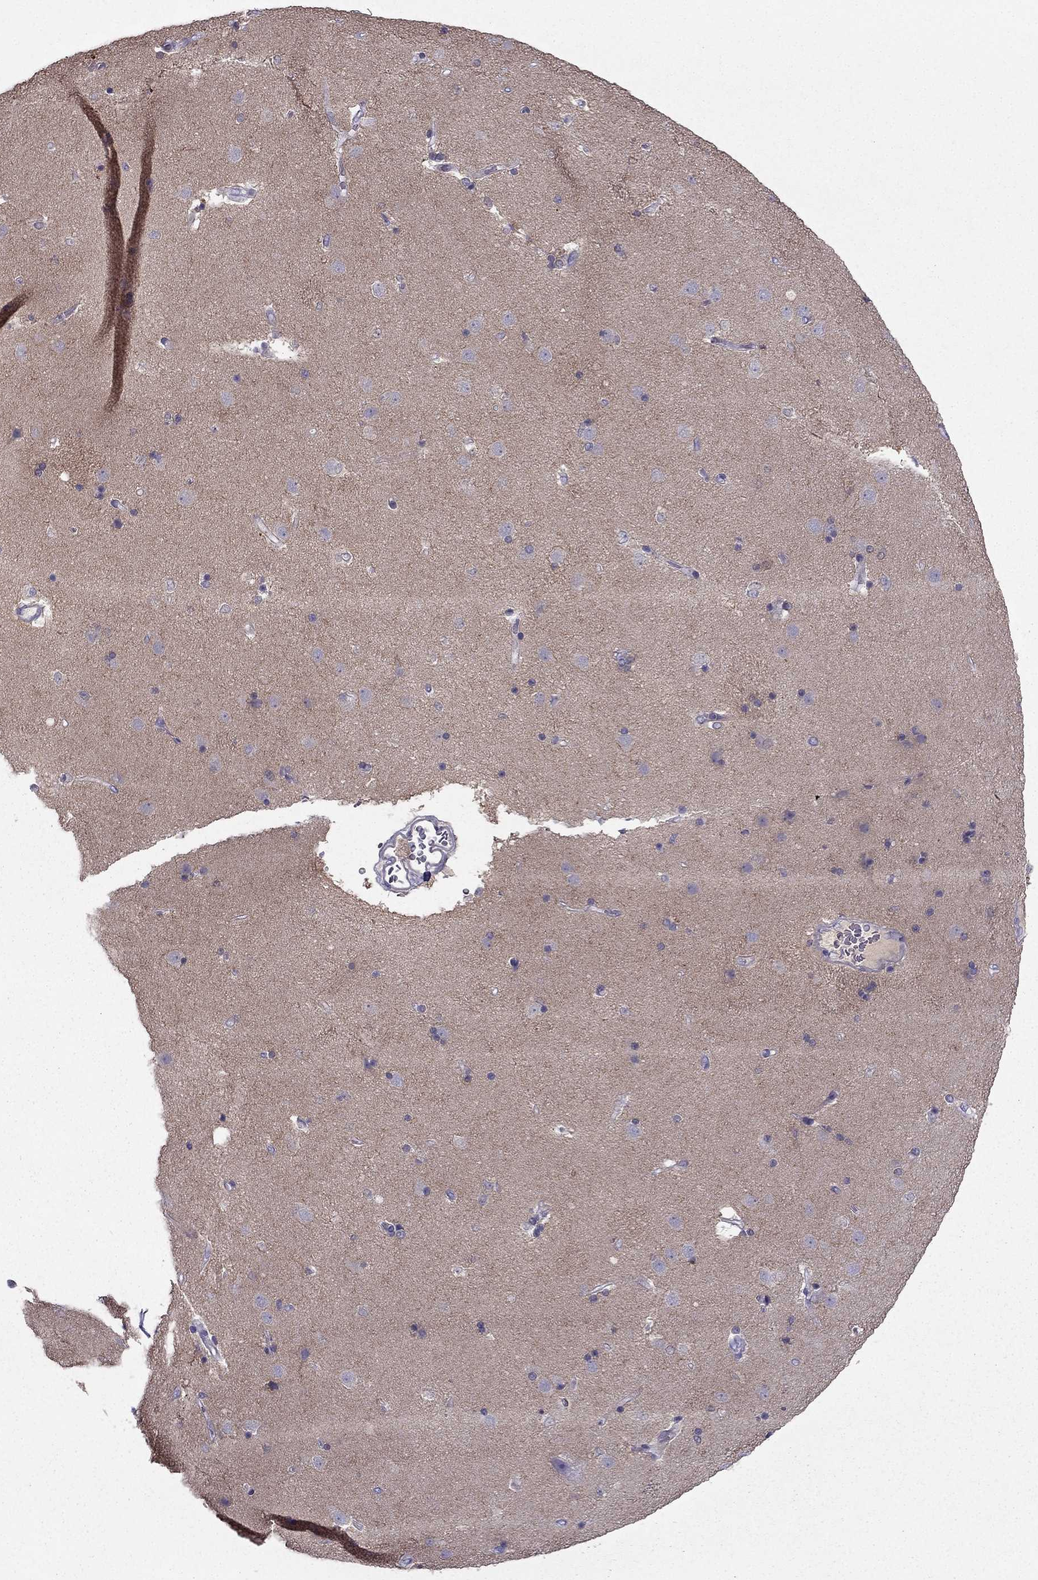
{"staining": {"intensity": "moderate", "quantity": "<25%", "location": "nuclear"}, "tissue": "caudate", "cell_type": "Glial cells", "image_type": "normal", "snomed": [{"axis": "morphology", "description": "Normal tissue, NOS"}, {"axis": "topography", "description": "Lateral ventricle wall"}], "caption": "The histopathology image reveals staining of normal caudate, revealing moderate nuclear protein expression (brown color) within glial cells.", "gene": "SYT5", "patient": {"sex": "female", "age": 71}}